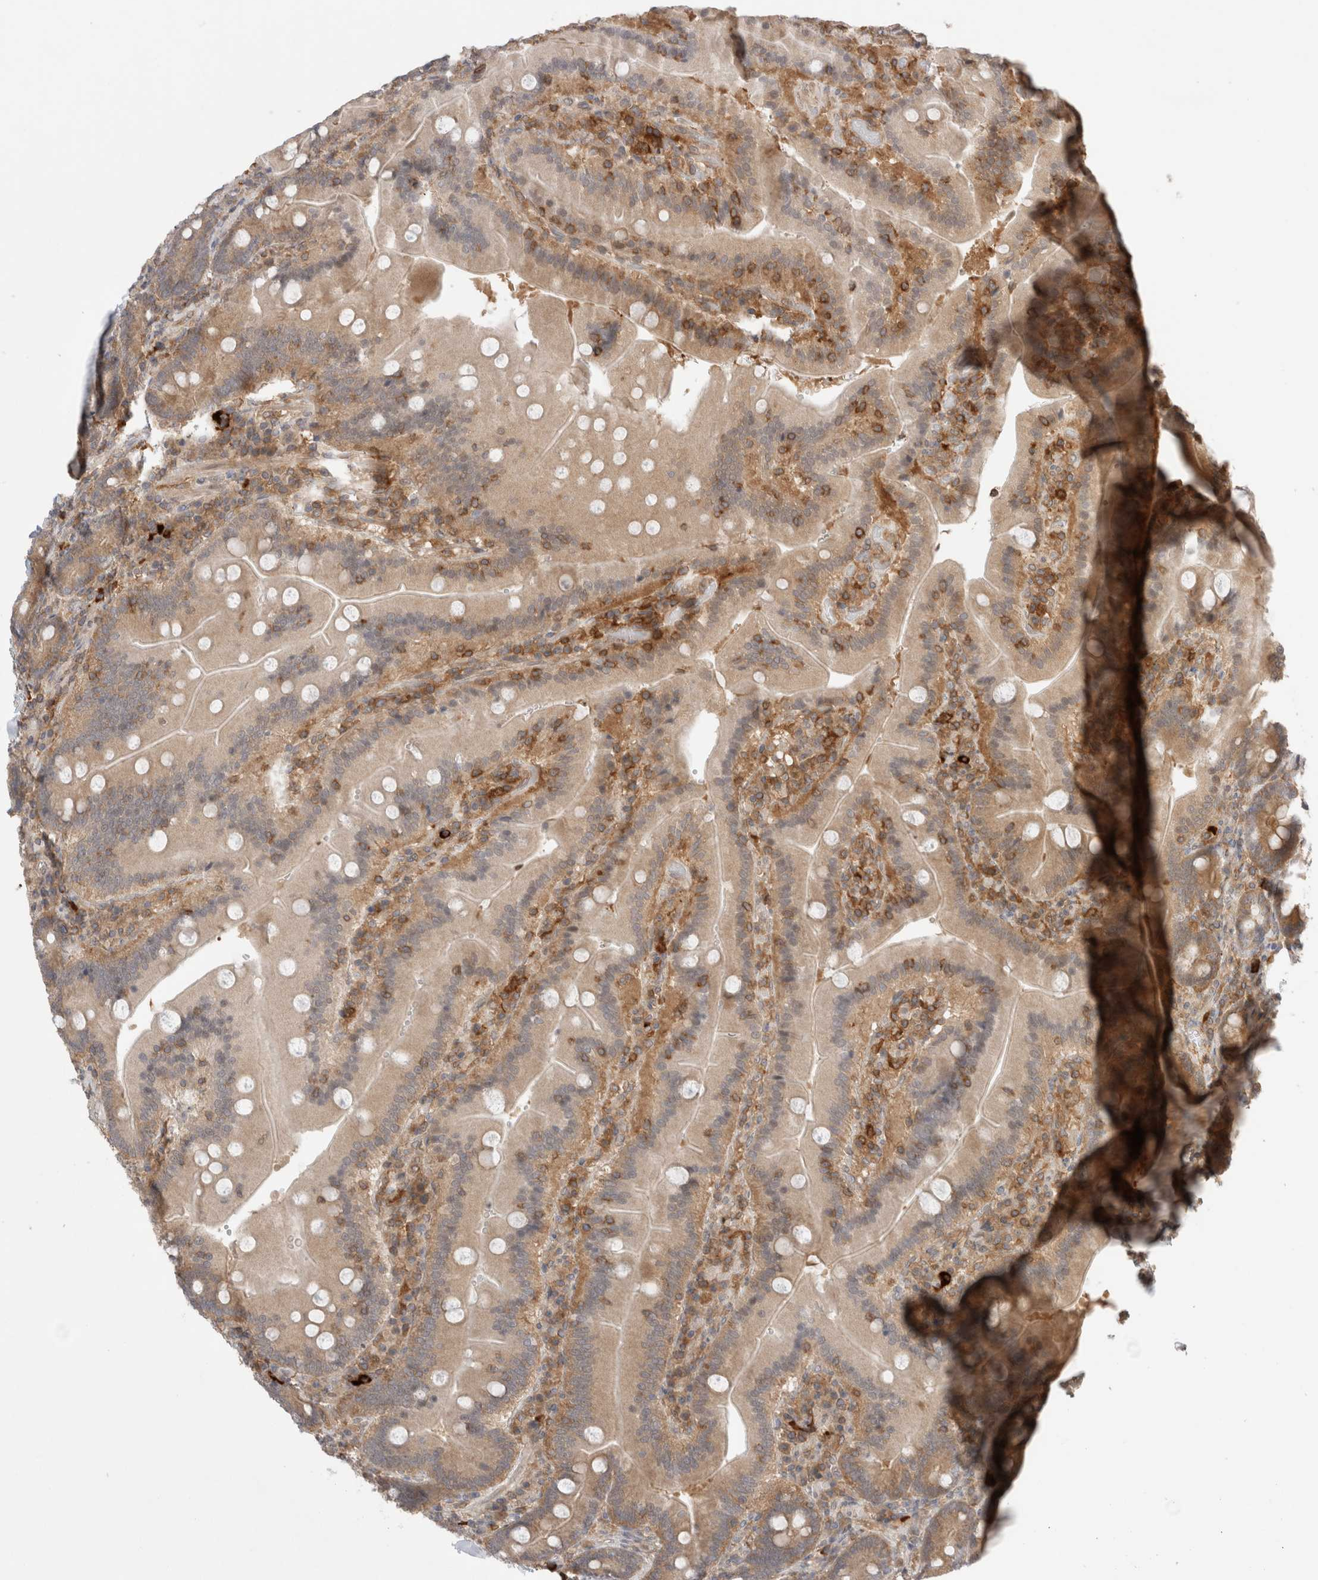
{"staining": {"intensity": "weak", "quantity": "25%-75%", "location": "cytoplasmic/membranous"}, "tissue": "duodenum", "cell_type": "Glandular cells", "image_type": "normal", "snomed": [{"axis": "morphology", "description": "Normal tissue, NOS"}, {"axis": "topography", "description": "Duodenum"}], "caption": "A brown stain shows weak cytoplasmic/membranous staining of a protein in glandular cells of normal human duodenum. The staining was performed using DAB (3,3'-diaminobenzidine) to visualize the protein expression in brown, while the nuclei were stained in blue with hematoxylin (Magnification: 20x).", "gene": "NFKB1", "patient": {"sex": "female", "age": 62}}